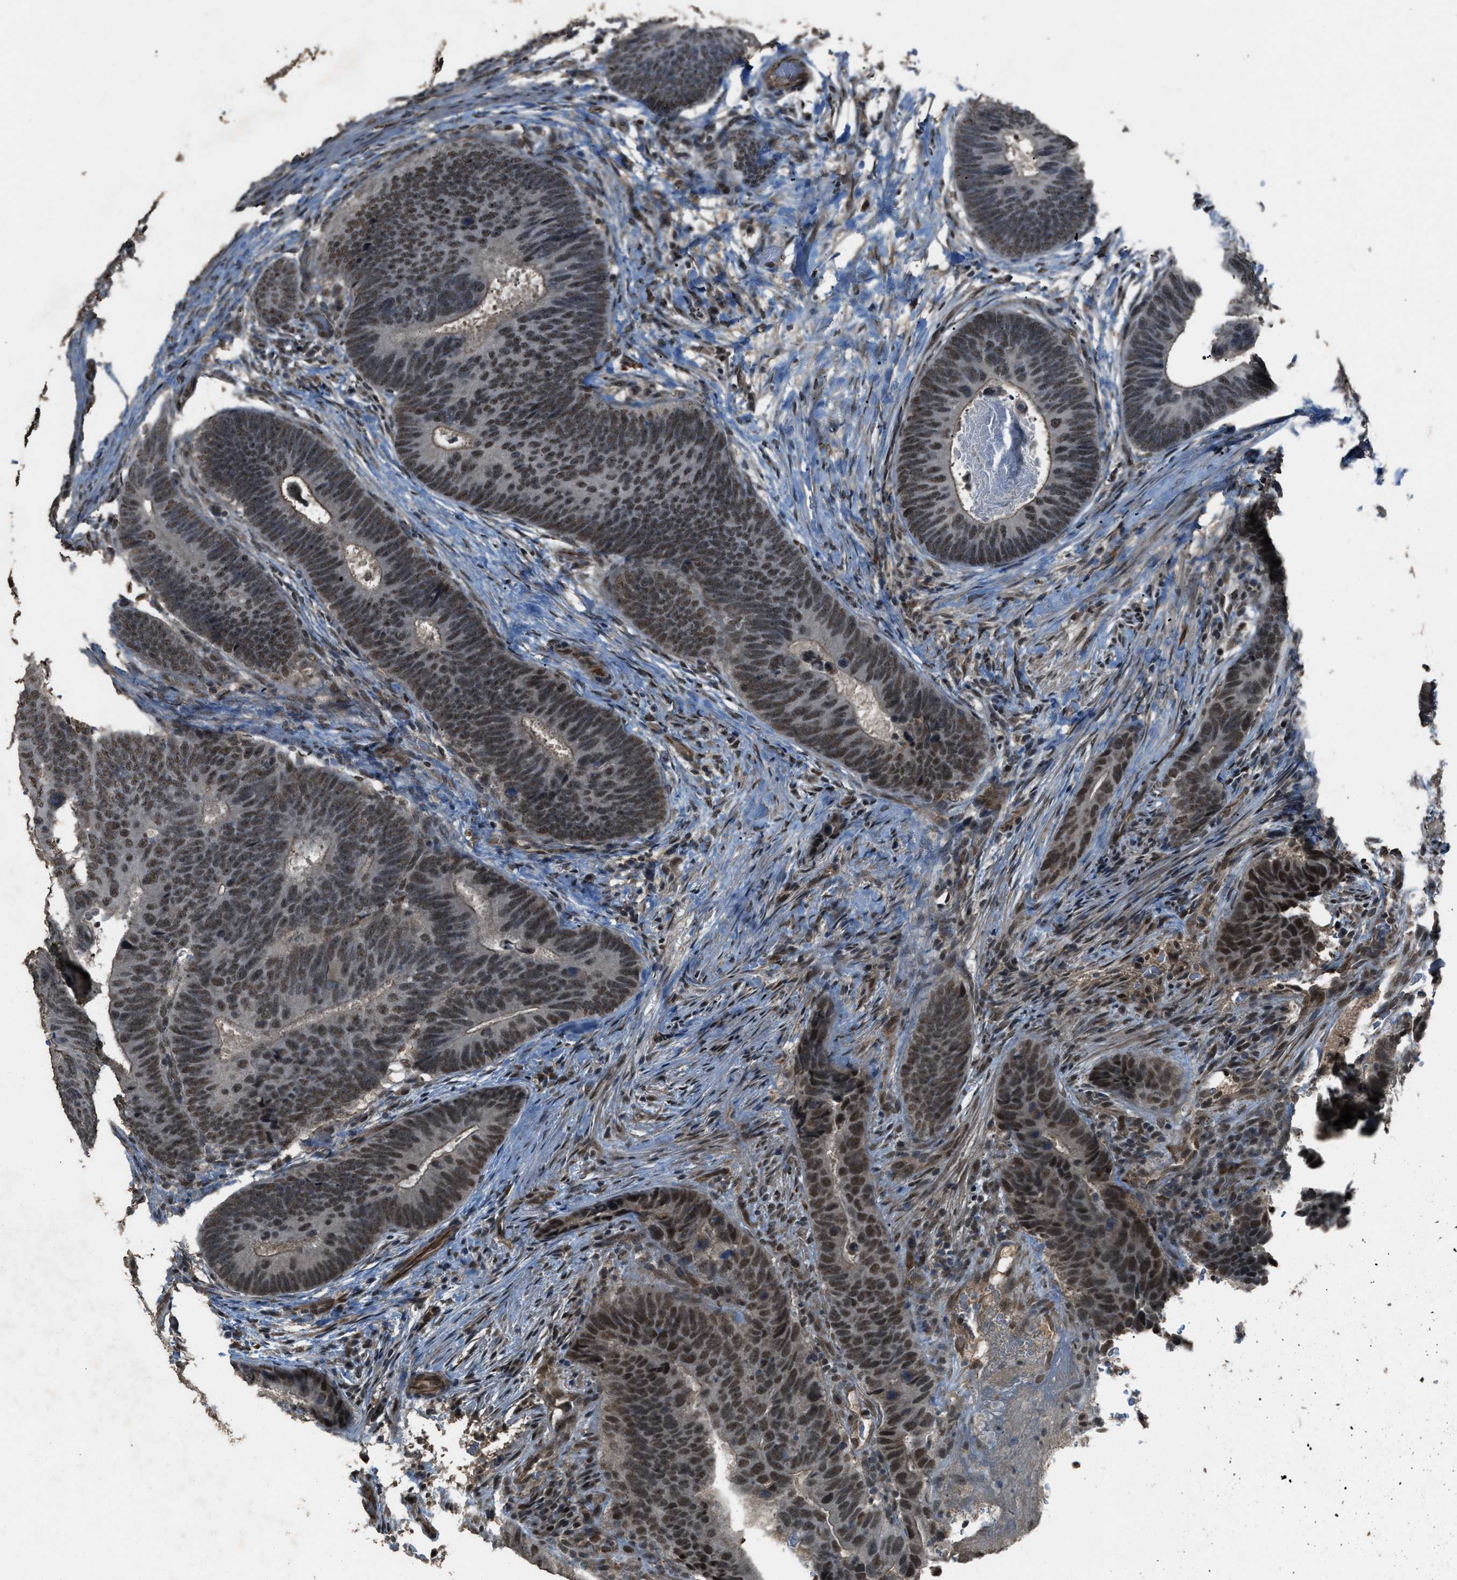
{"staining": {"intensity": "moderate", "quantity": ">75%", "location": "nuclear"}, "tissue": "colorectal cancer", "cell_type": "Tumor cells", "image_type": "cancer", "snomed": [{"axis": "morphology", "description": "Adenocarcinoma, NOS"}, {"axis": "topography", "description": "Colon"}], "caption": "Approximately >75% of tumor cells in human colorectal cancer exhibit moderate nuclear protein positivity as visualized by brown immunohistochemical staining.", "gene": "SERTAD2", "patient": {"sex": "male", "age": 56}}